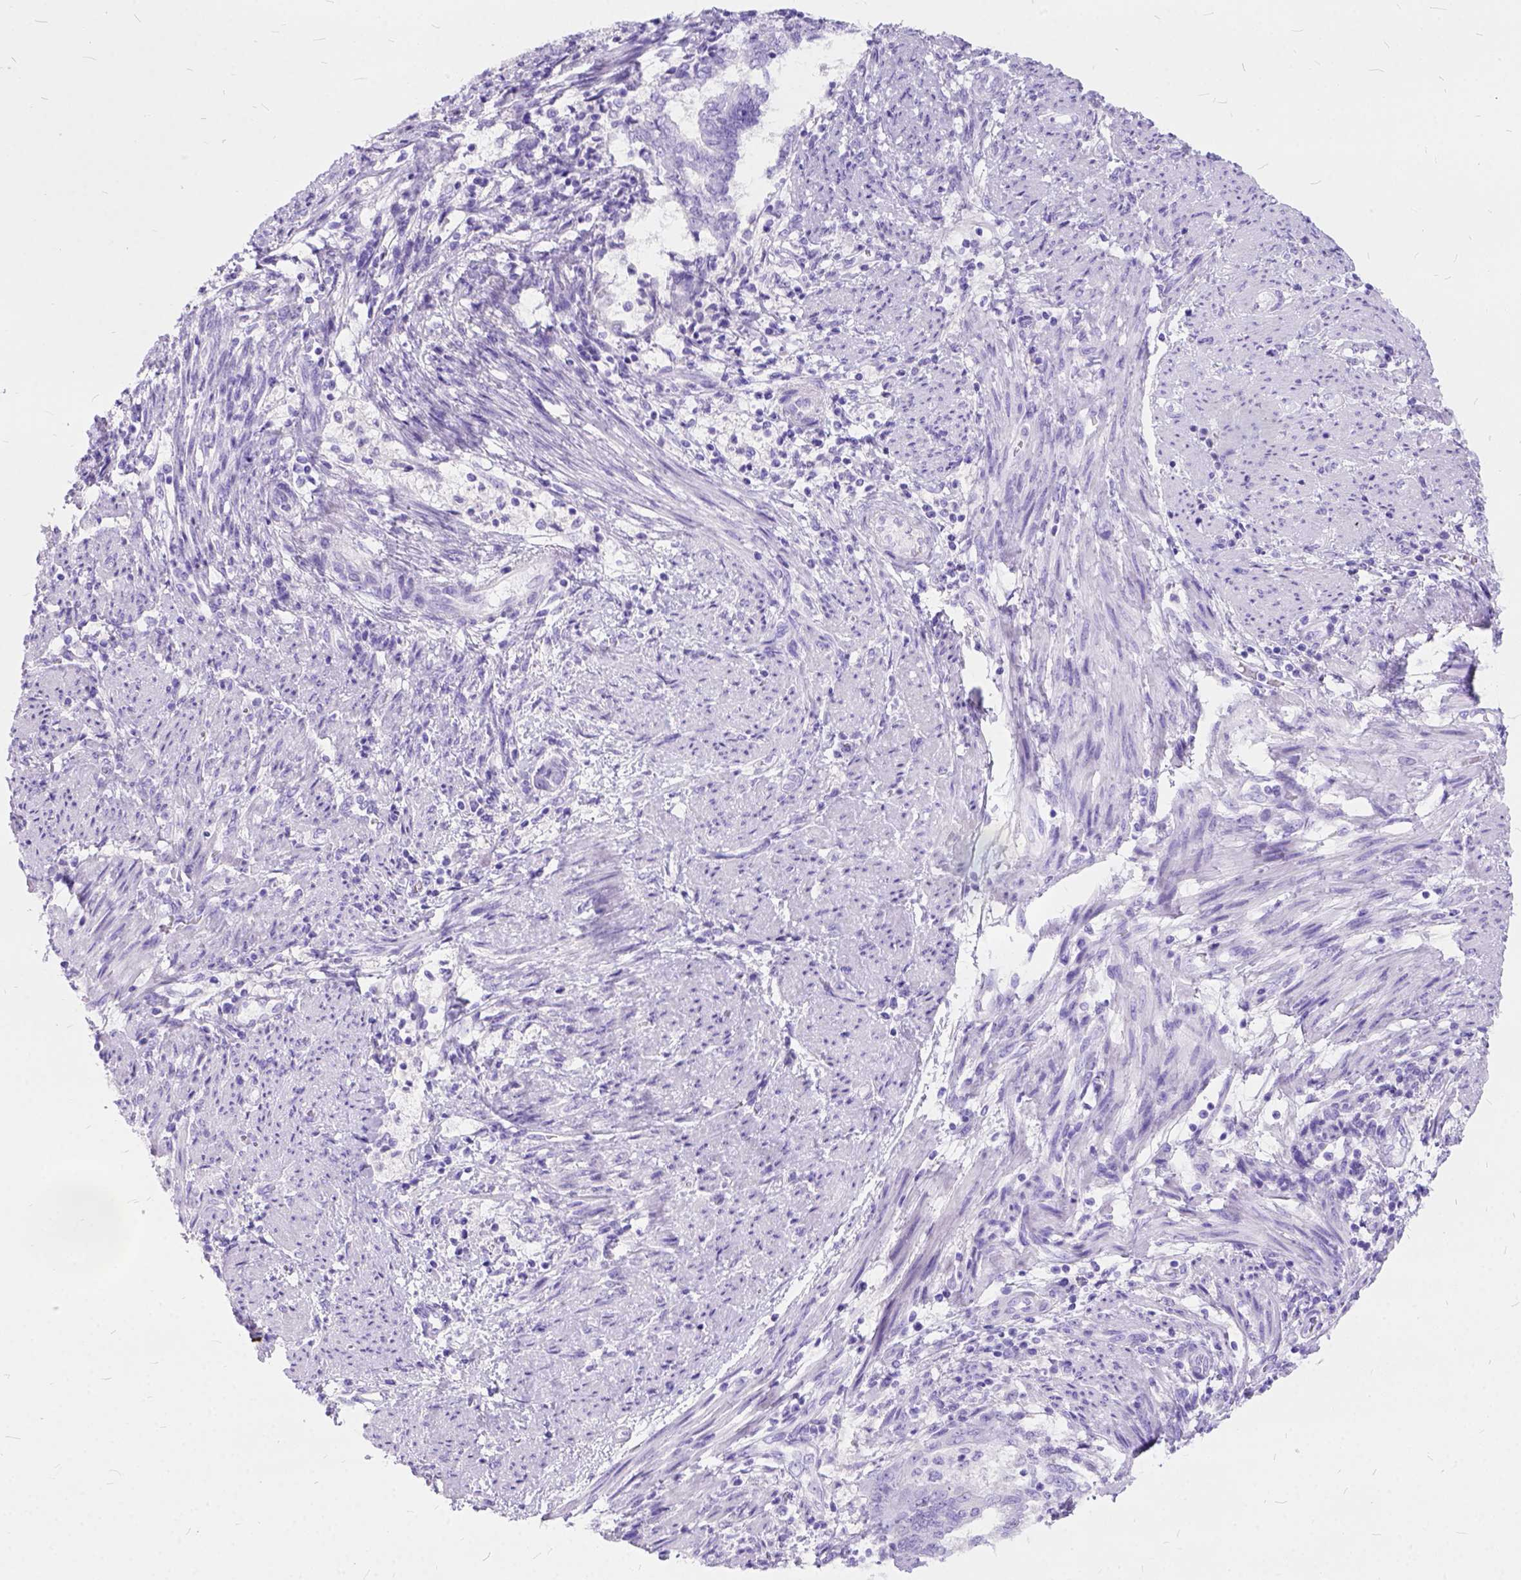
{"staining": {"intensity": "negative", "quantity": "none", "location": "none"}, "tissue": "endometrial cancer", "cell_type": "Tumor cells", "image_type": "cancer", "snomed": [{"axis": "morphology", "description": "Adenocarcinoma, NOS"}, {"axis": "topography", "description": "Endometrium"}], "caption": "The histopathology image demonstrates no significant expression in tumor cells of endometrial adenocarcinoma.", "gene": "C1QTNF3", "patient": {"sex": "female", "age": 65}}